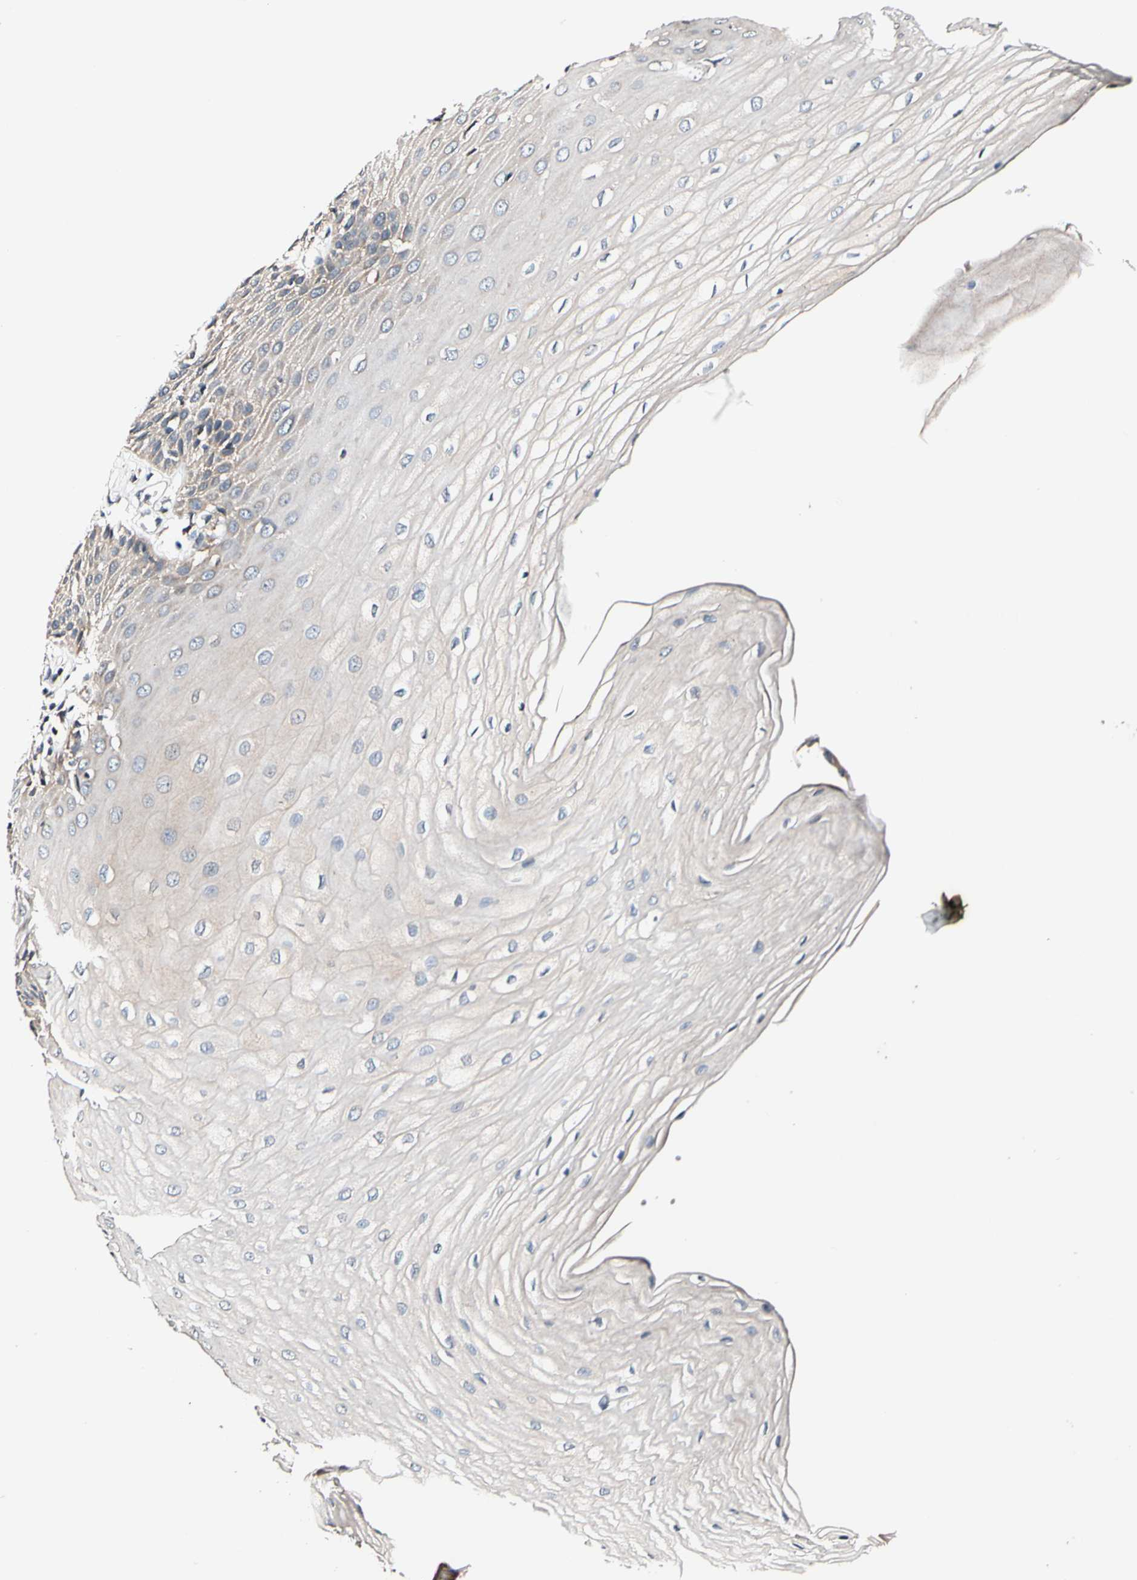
{"staining": {"intensity": "weak", "quantity": "25%-75%", "location": "cytoplasmic/membranous"}, "tissue": "esophagus", "cell_type": "Squamous epithelial cells", "image_type": "normal", "snomed": [{"axis": "morphology", "description": "Normal tissue, NOS"}, {"axis": "morphology", "description": "Squamous cell carcinoma, NOS"}, {"axis": "topography", "description": "Esophagus"}], "caption": "Immunohistochemical staining of unremarkable esophagus exhibits weak cytoplasmic/membranous protein expression in about 25%-75% of squamous epithelial cells.", "gene": "SOX30", "patient": {"sex": "male", "age": 65}}